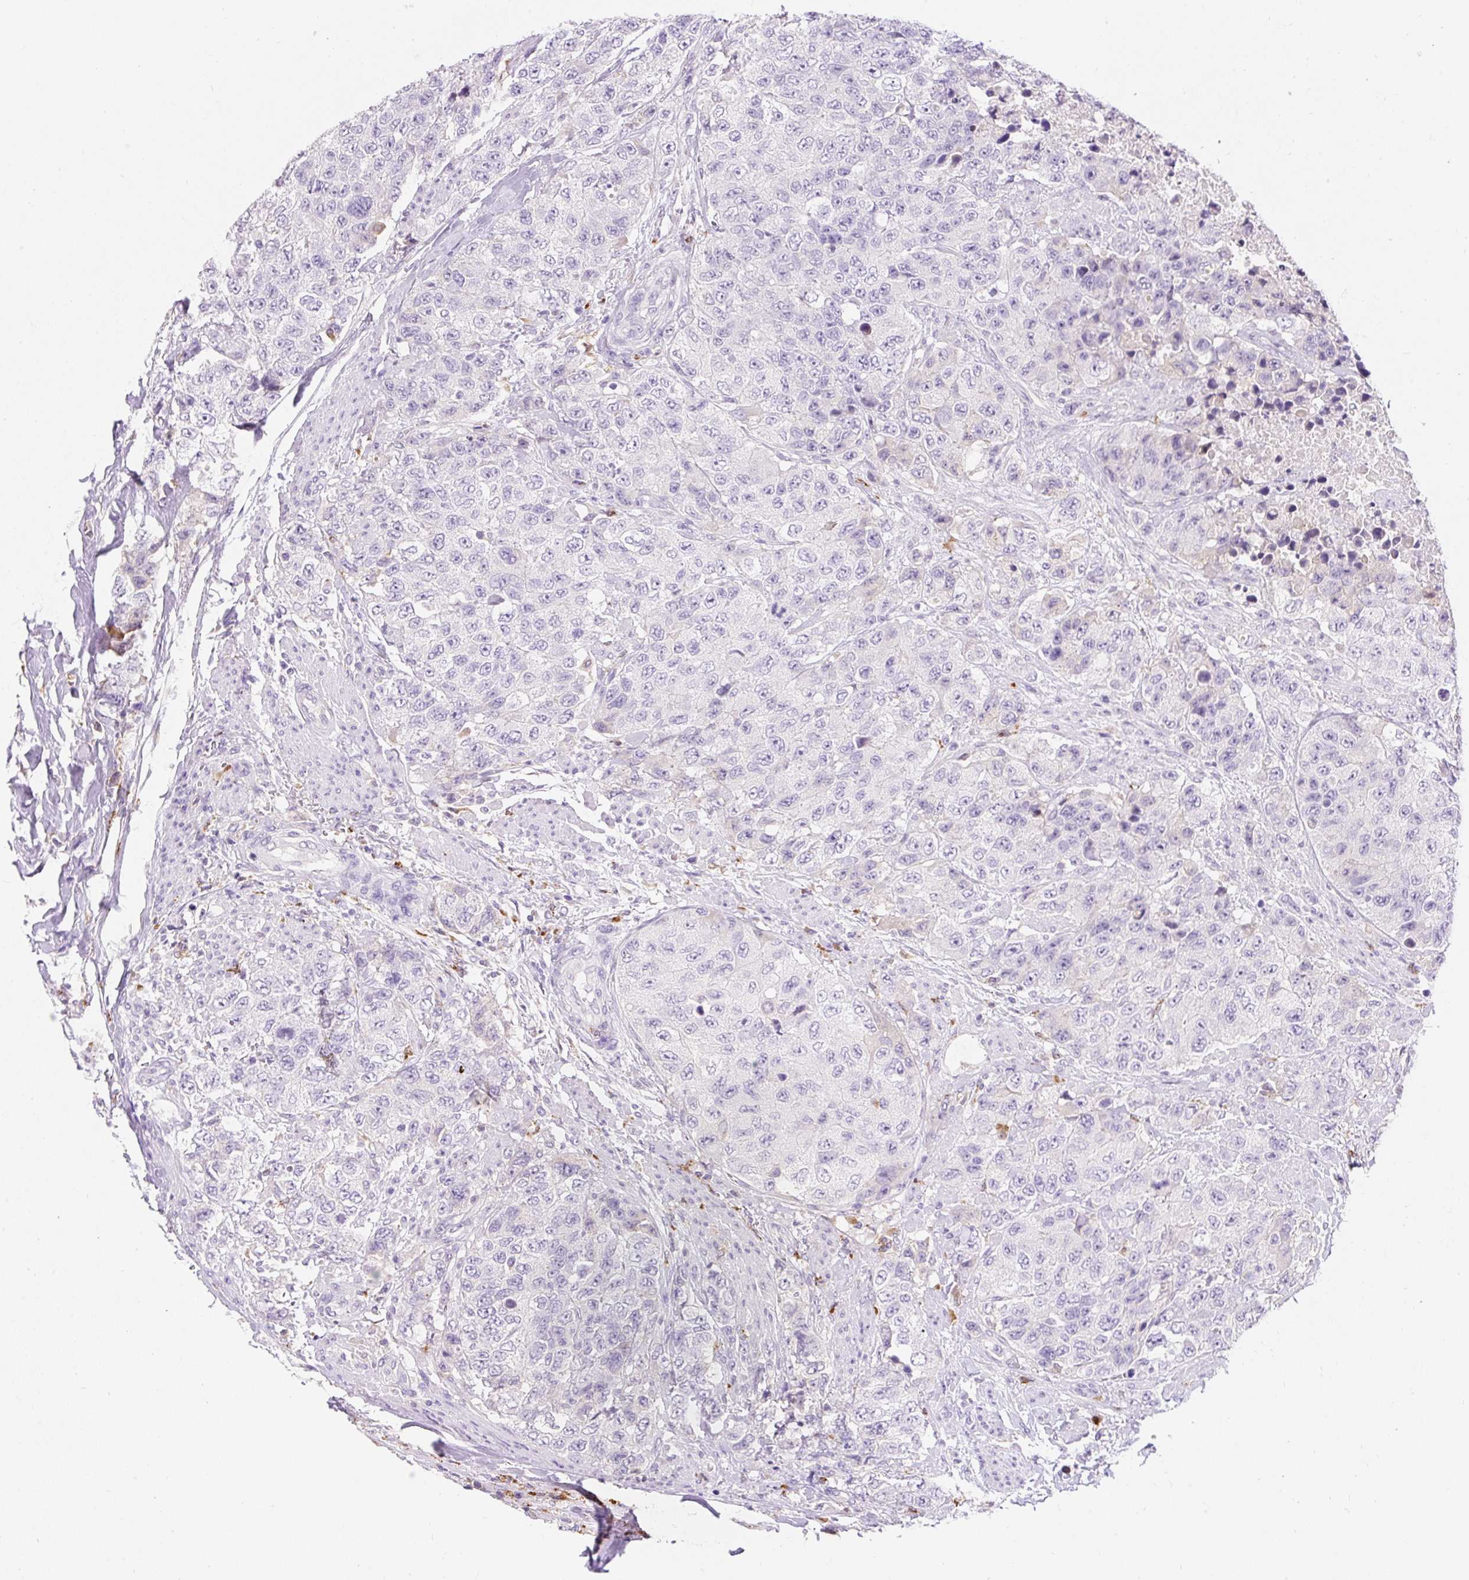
{"staining": {"intensity": "negative", "quantity": "none", "location": "none"}, "tissue": "urothelial cancer", "cell_type": "Tumor cells", "image_type": "cancer", "snomed": [{"axis": "morphology", "description": "Urothelial carcinoma, High grade"}, {"axis": "topography", "description": "Urinary bladder"}], "caption": "Histopathology image shows no significant protein positivity in tumor cells of urothelial cancer.", "gene": "TMEM150C", "patient": {"sex": "female", "age": 78}}